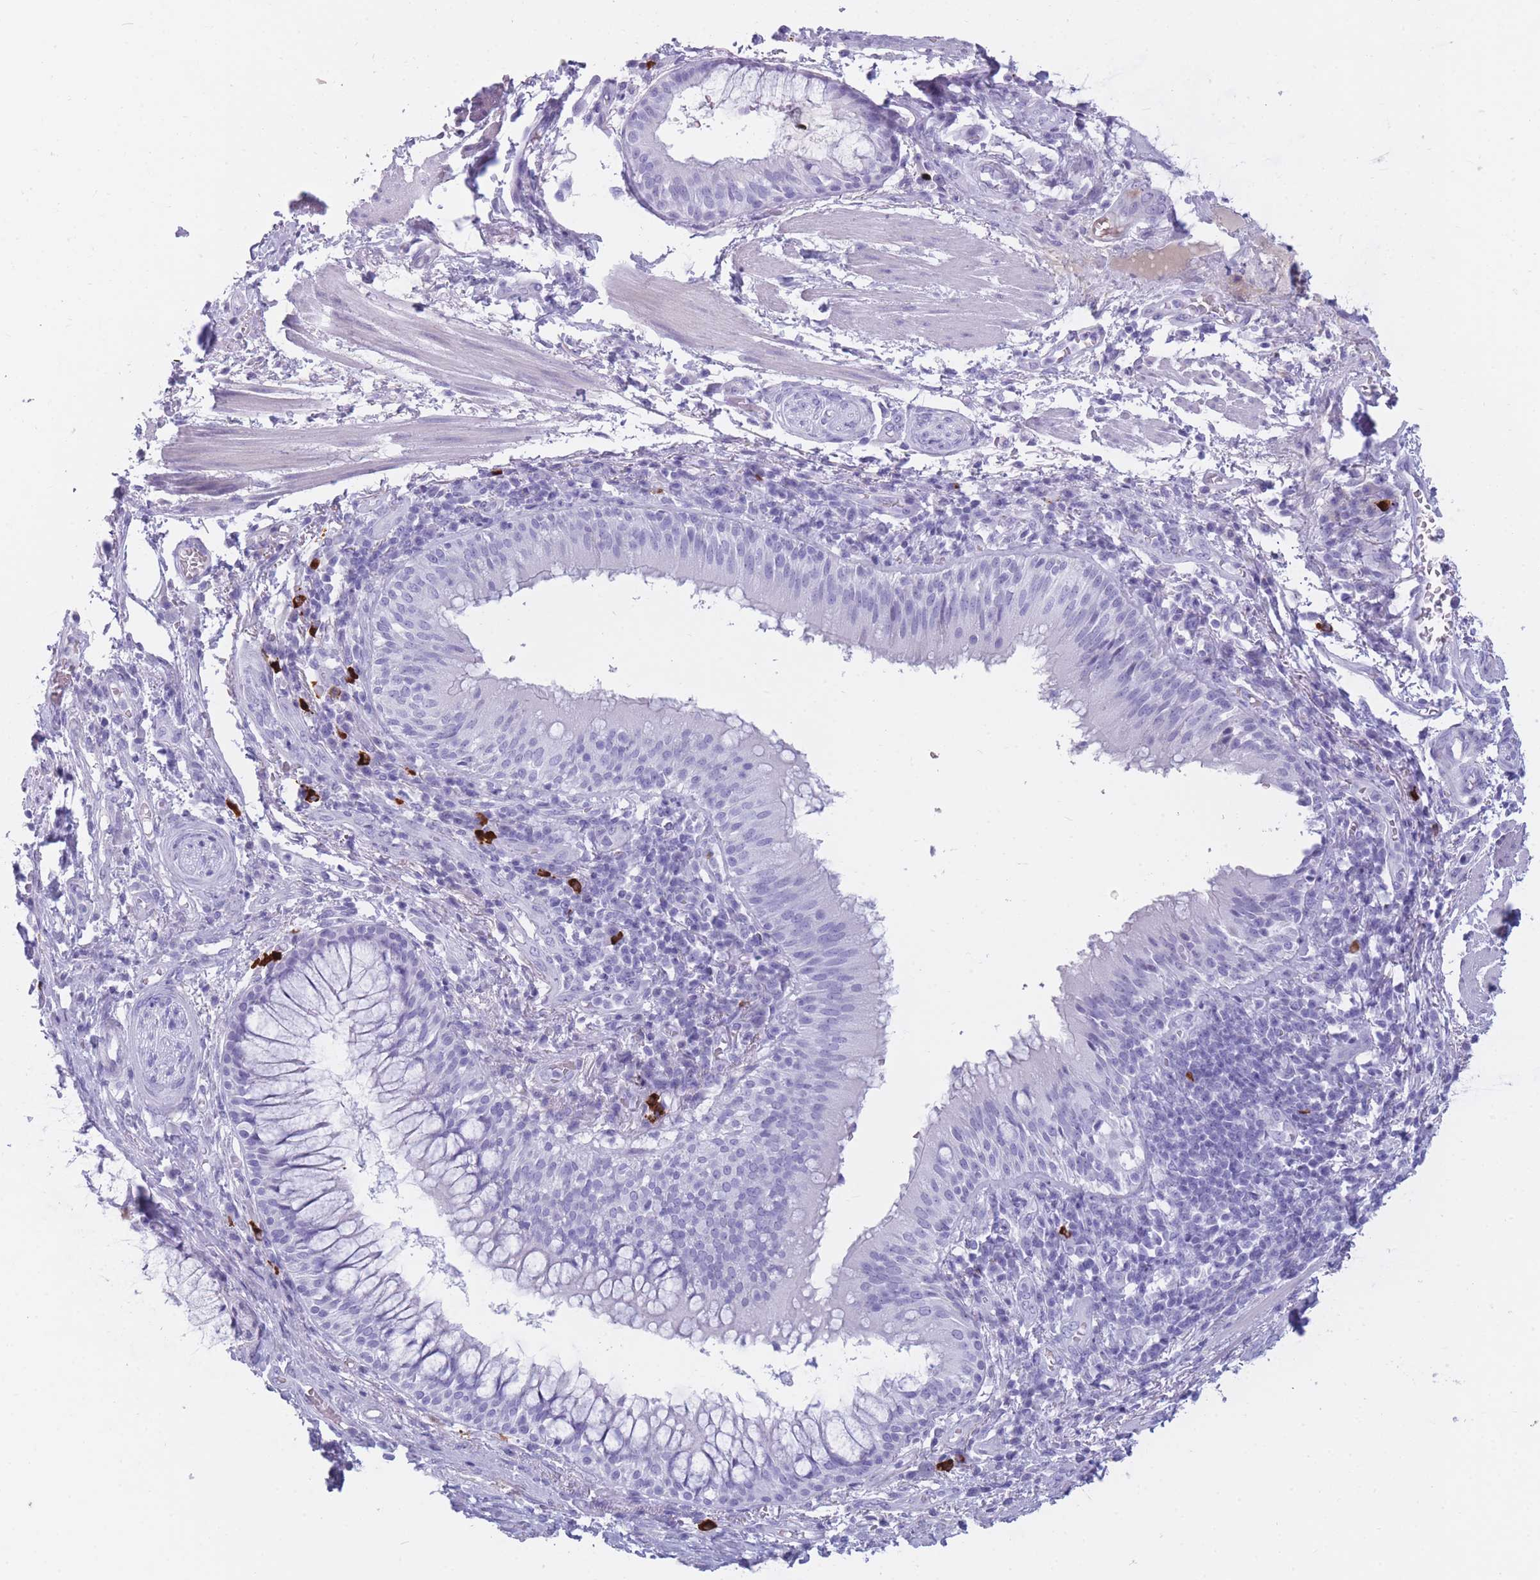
{"staining": {"intensity": "negative", "quantity": "none", "location": "none"}, "tissue": "adipose tissue", "cell_type": "Adipocytes", "image_type": "normal", "snomed": [{"axis": "morphology", "description": "Normal tissue, NOS"}, {"axis": "topography", "description": "Cartilage tissue"}, {"axis": "topography", "description": "Bronchus"}], "caption": "An immunohistochemistry micrograph of normal adipose tissue is shown. There is no staining in adipocytes of adipose tissue.", "gene": "TNFSF11", "patient": {"sex": "male", "age": 56}}